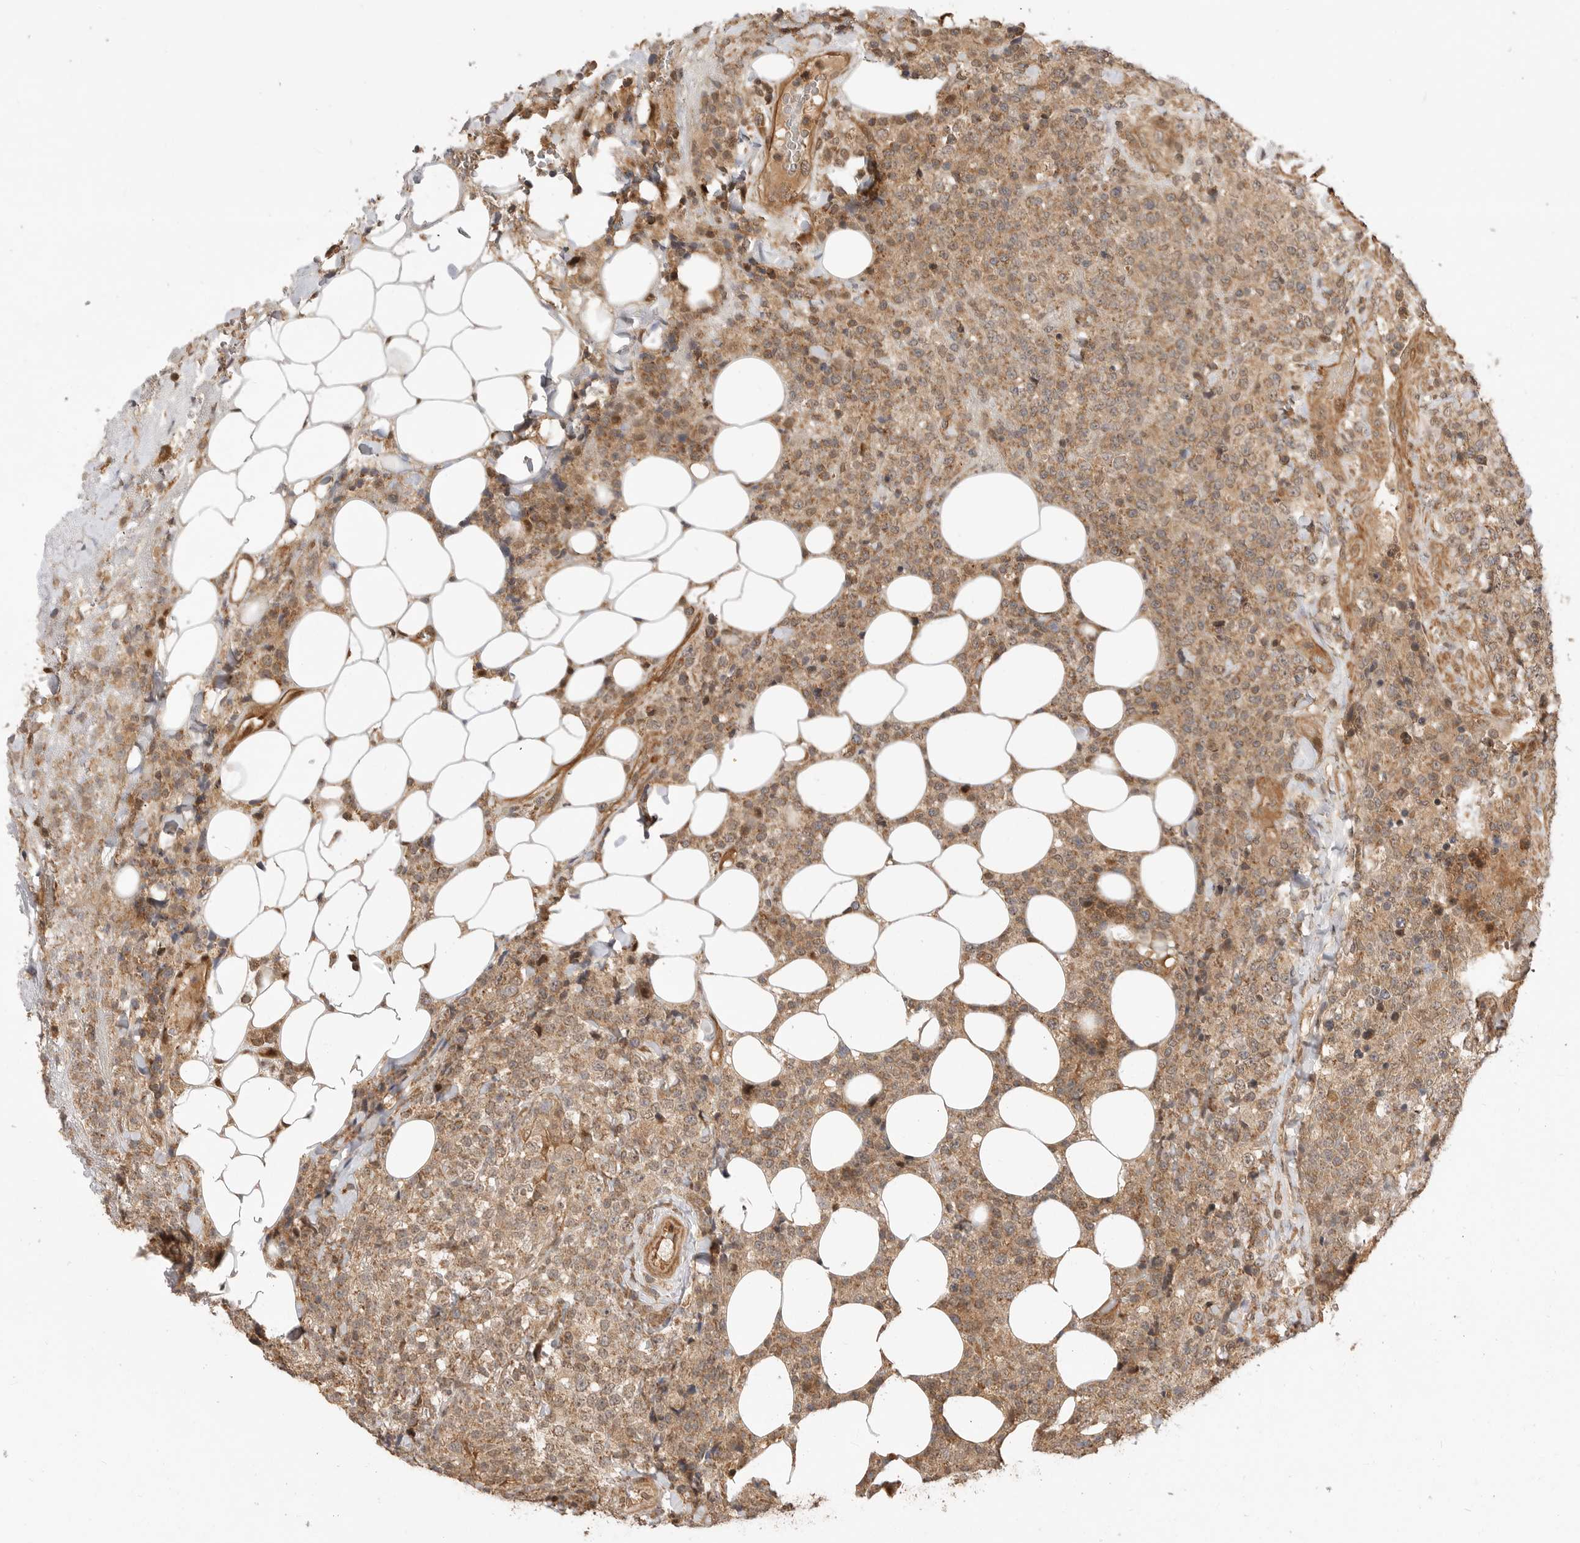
{"staining": {"intensity": "weak", "quantity": ">75%", "location": "cytoplasmic/membranous"}, "tissue": "lymphoma", "cell_type": "Tumor cells", "image_type": "cancer", "snomed": [{"axis": "morphology", "description": "Malignant lymphoma, non-Hodgkin's type, High grade"}, {"axis": "topography", "description": "Lymph node"}], "caption": "Protein analysis of high-grade malignant lymphoma, non-Hodgkin's type tissue shows weak cytoplasmic/membranous staining in approximately >75% of tumor cells.", "gene": "ADPRS", "patient": {"sex": "male", "age": 13}}